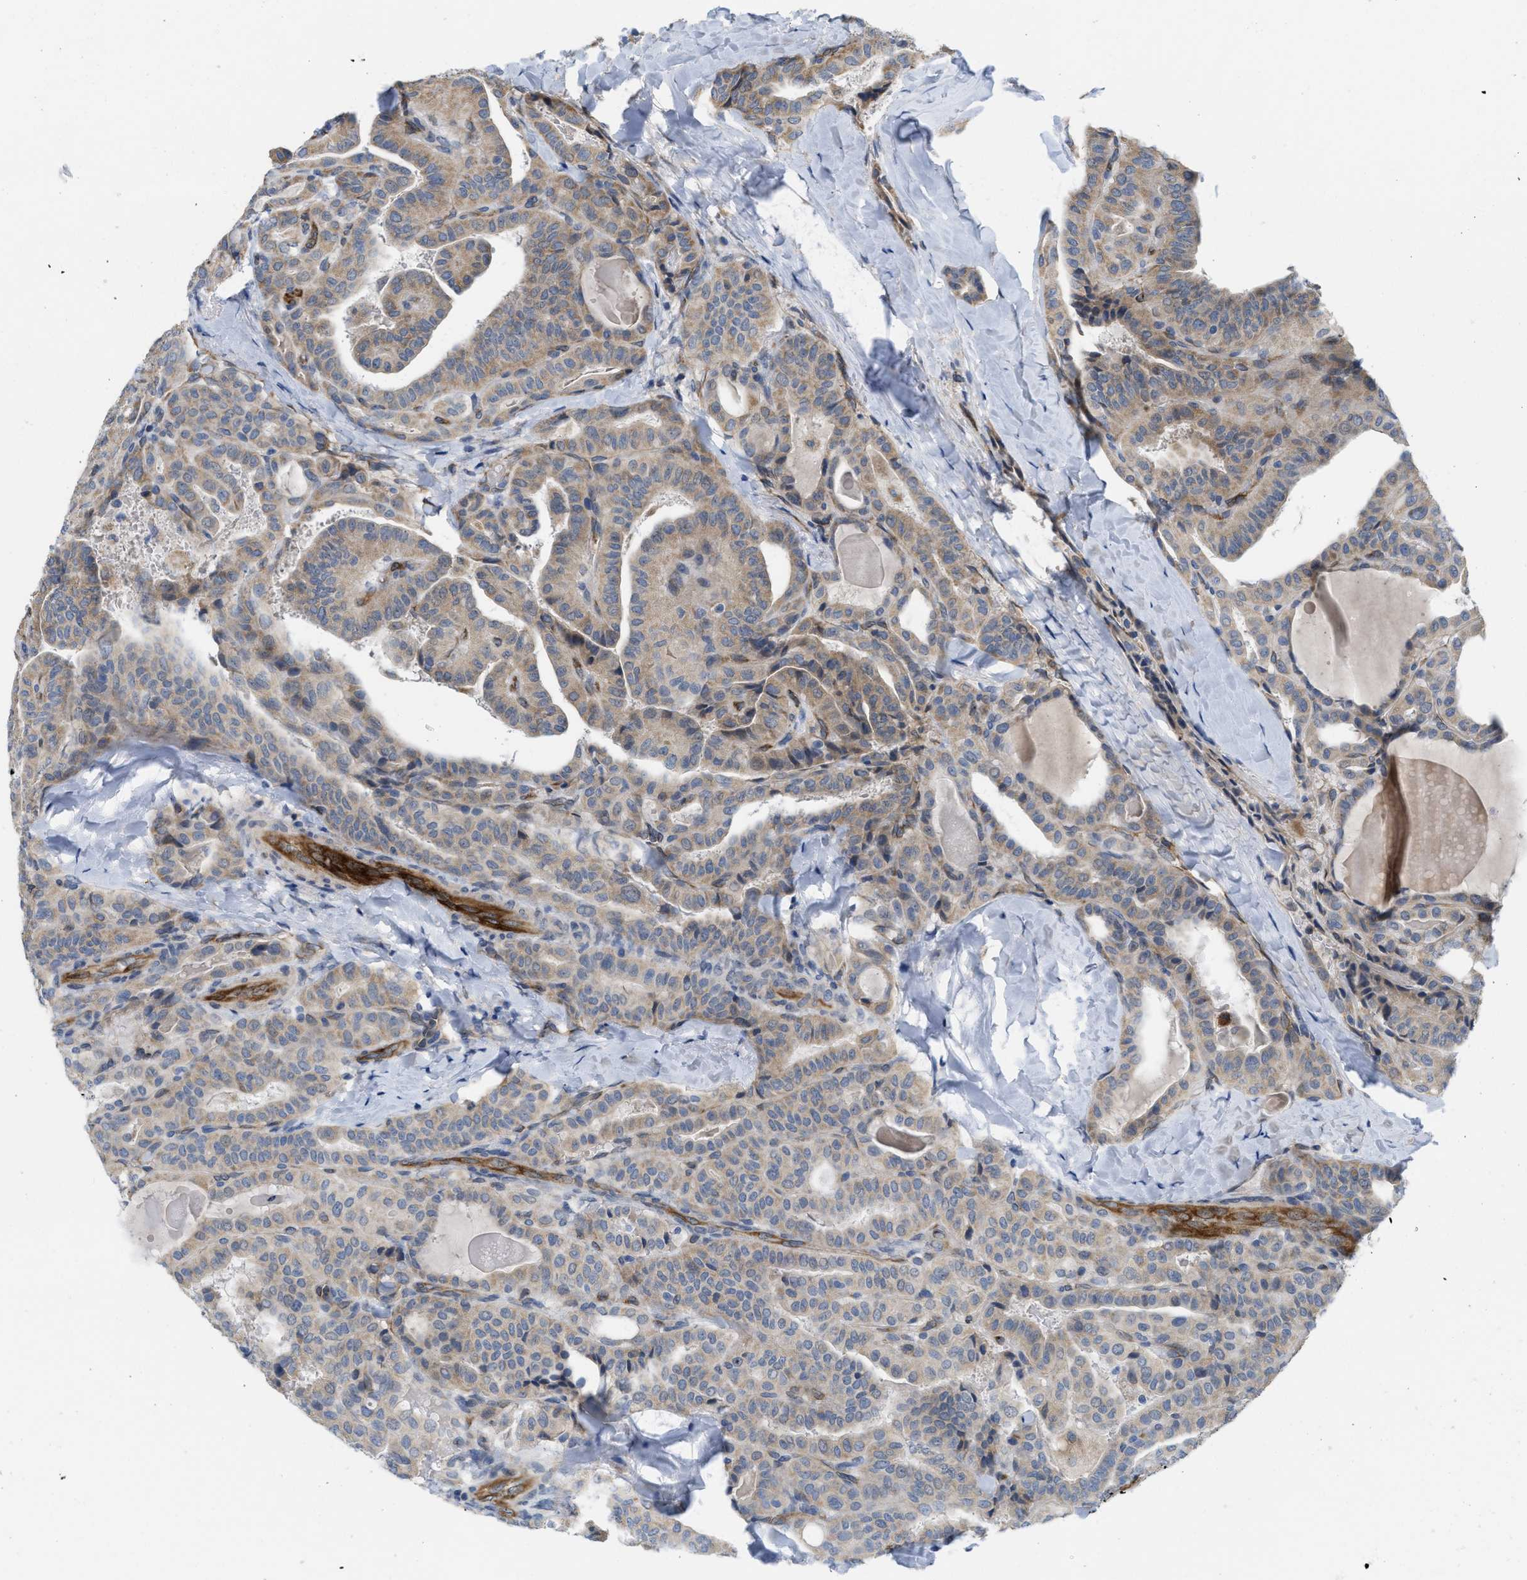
{"staining": {"intensity": "weak", "quantity": ">75%", "location": "cytoplasmic/membranous"}, "tissue": "thyroid cancer", "cell_type": "Tumor cells", "image_type": "cancer", "snomed": [{"axis": "morphology", "description": "Papillary adenocarcinoma, NOS"}, {"axis": "topography", "description": "Thyroid gland"}], "caption": "An immunohistochemistry photomicrograph of tumor tissue is shown. Protein staining in brown labels weak cytoplasmic/membranous positivity in thyroid cancer within tumor cells. (DAB IHC, brown staining for protein, blue staining for nuclei).", "gene": "EOGT", "patient": {"sex": "male", "age": 77}}